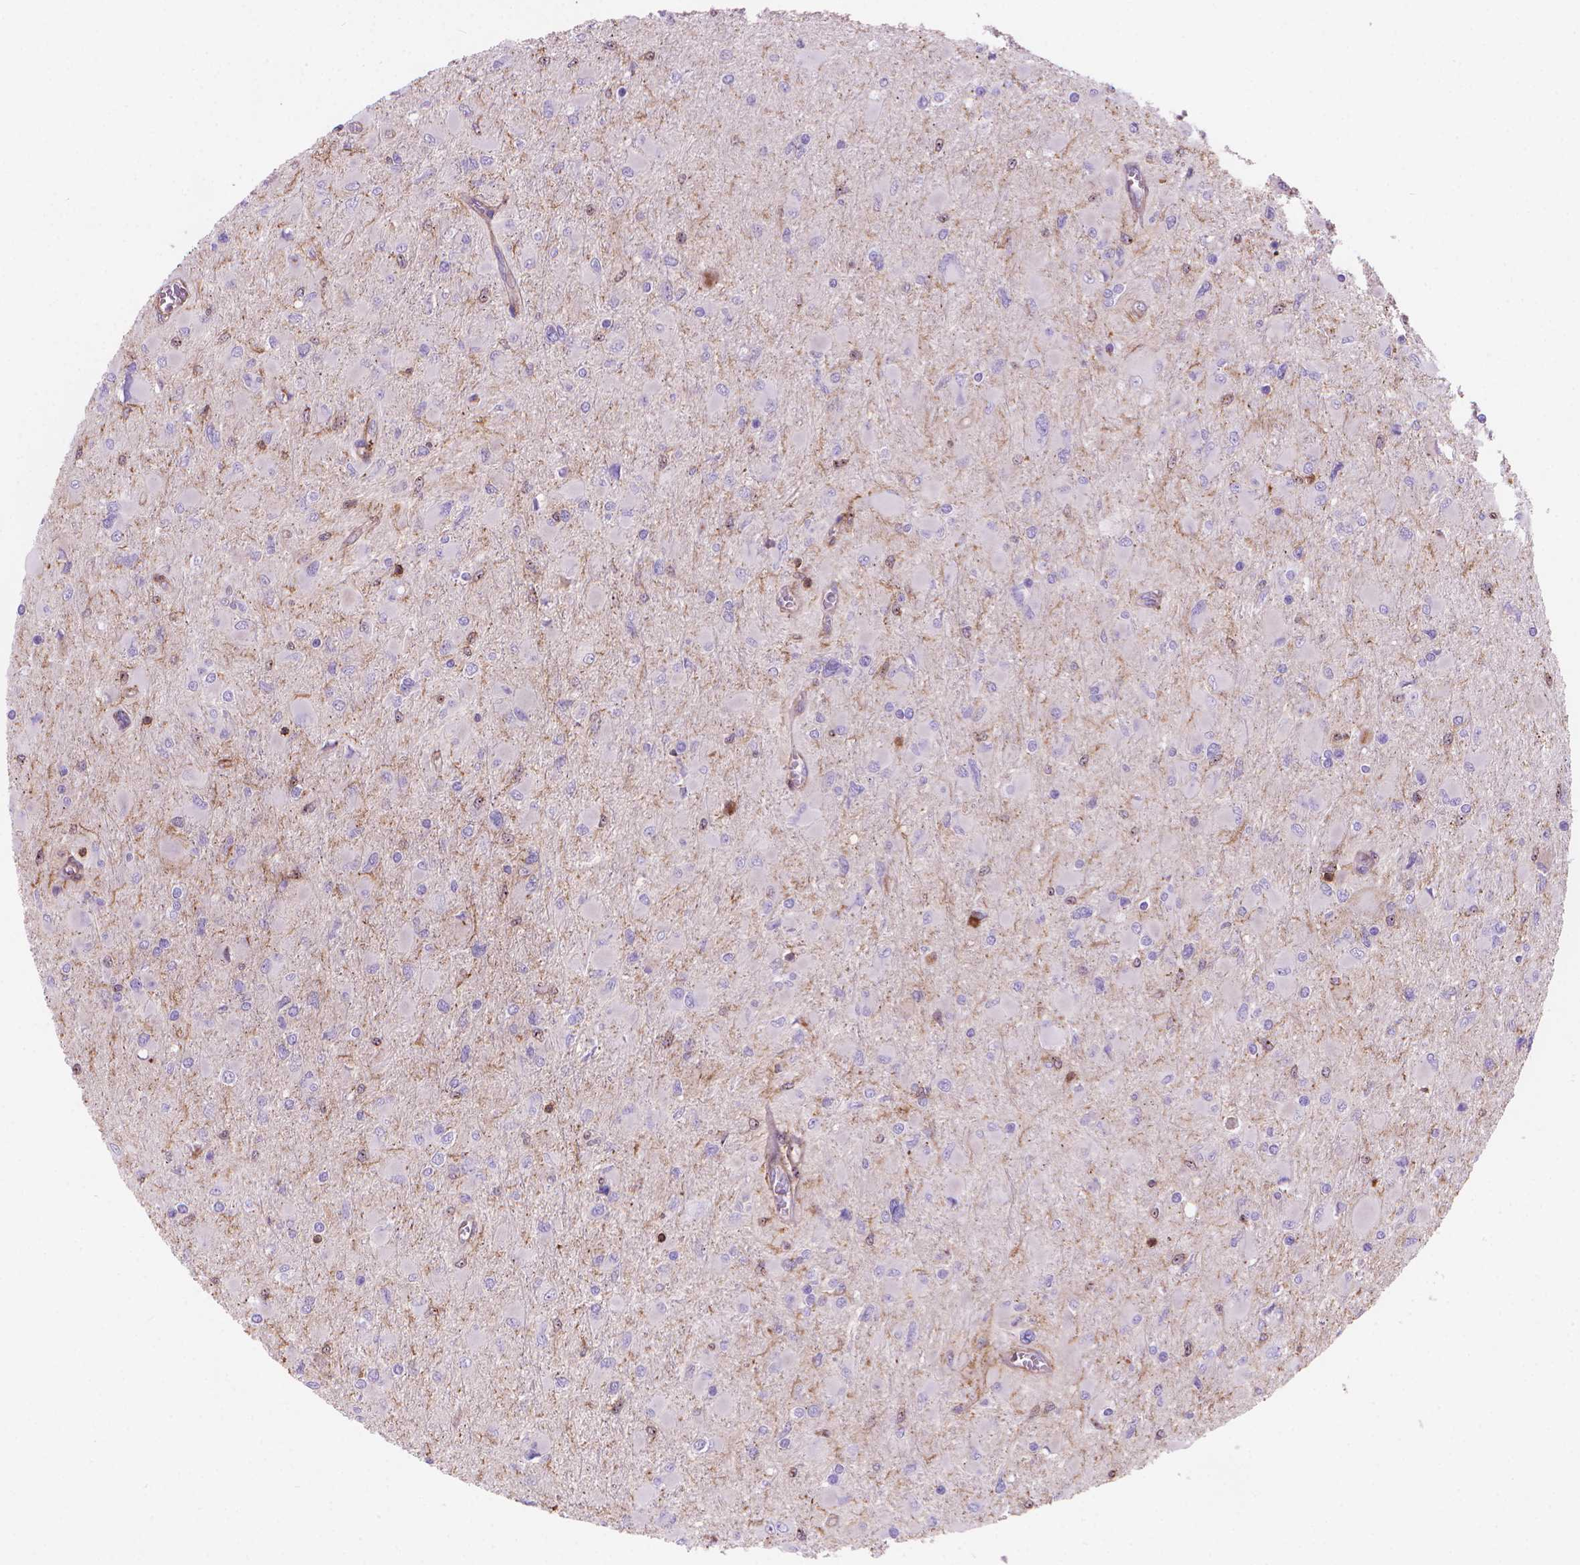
{"staining": {"intensity": "negative", "quantity": "none", "location": "none"}, "tissue": "glioma", "cell_type": "Tumor cells", "image_type": "cancer", "snomed": [{"axis": "morphology", "description": "Glioma, malignant, High grade"}, {"axis": "topography", "description": "Cerebral cortex"}], "caption": "Tumor cells show no significant positivity in glioma.", "gene": "PATJ", "patient": {"sex": "female", "age": 36}}